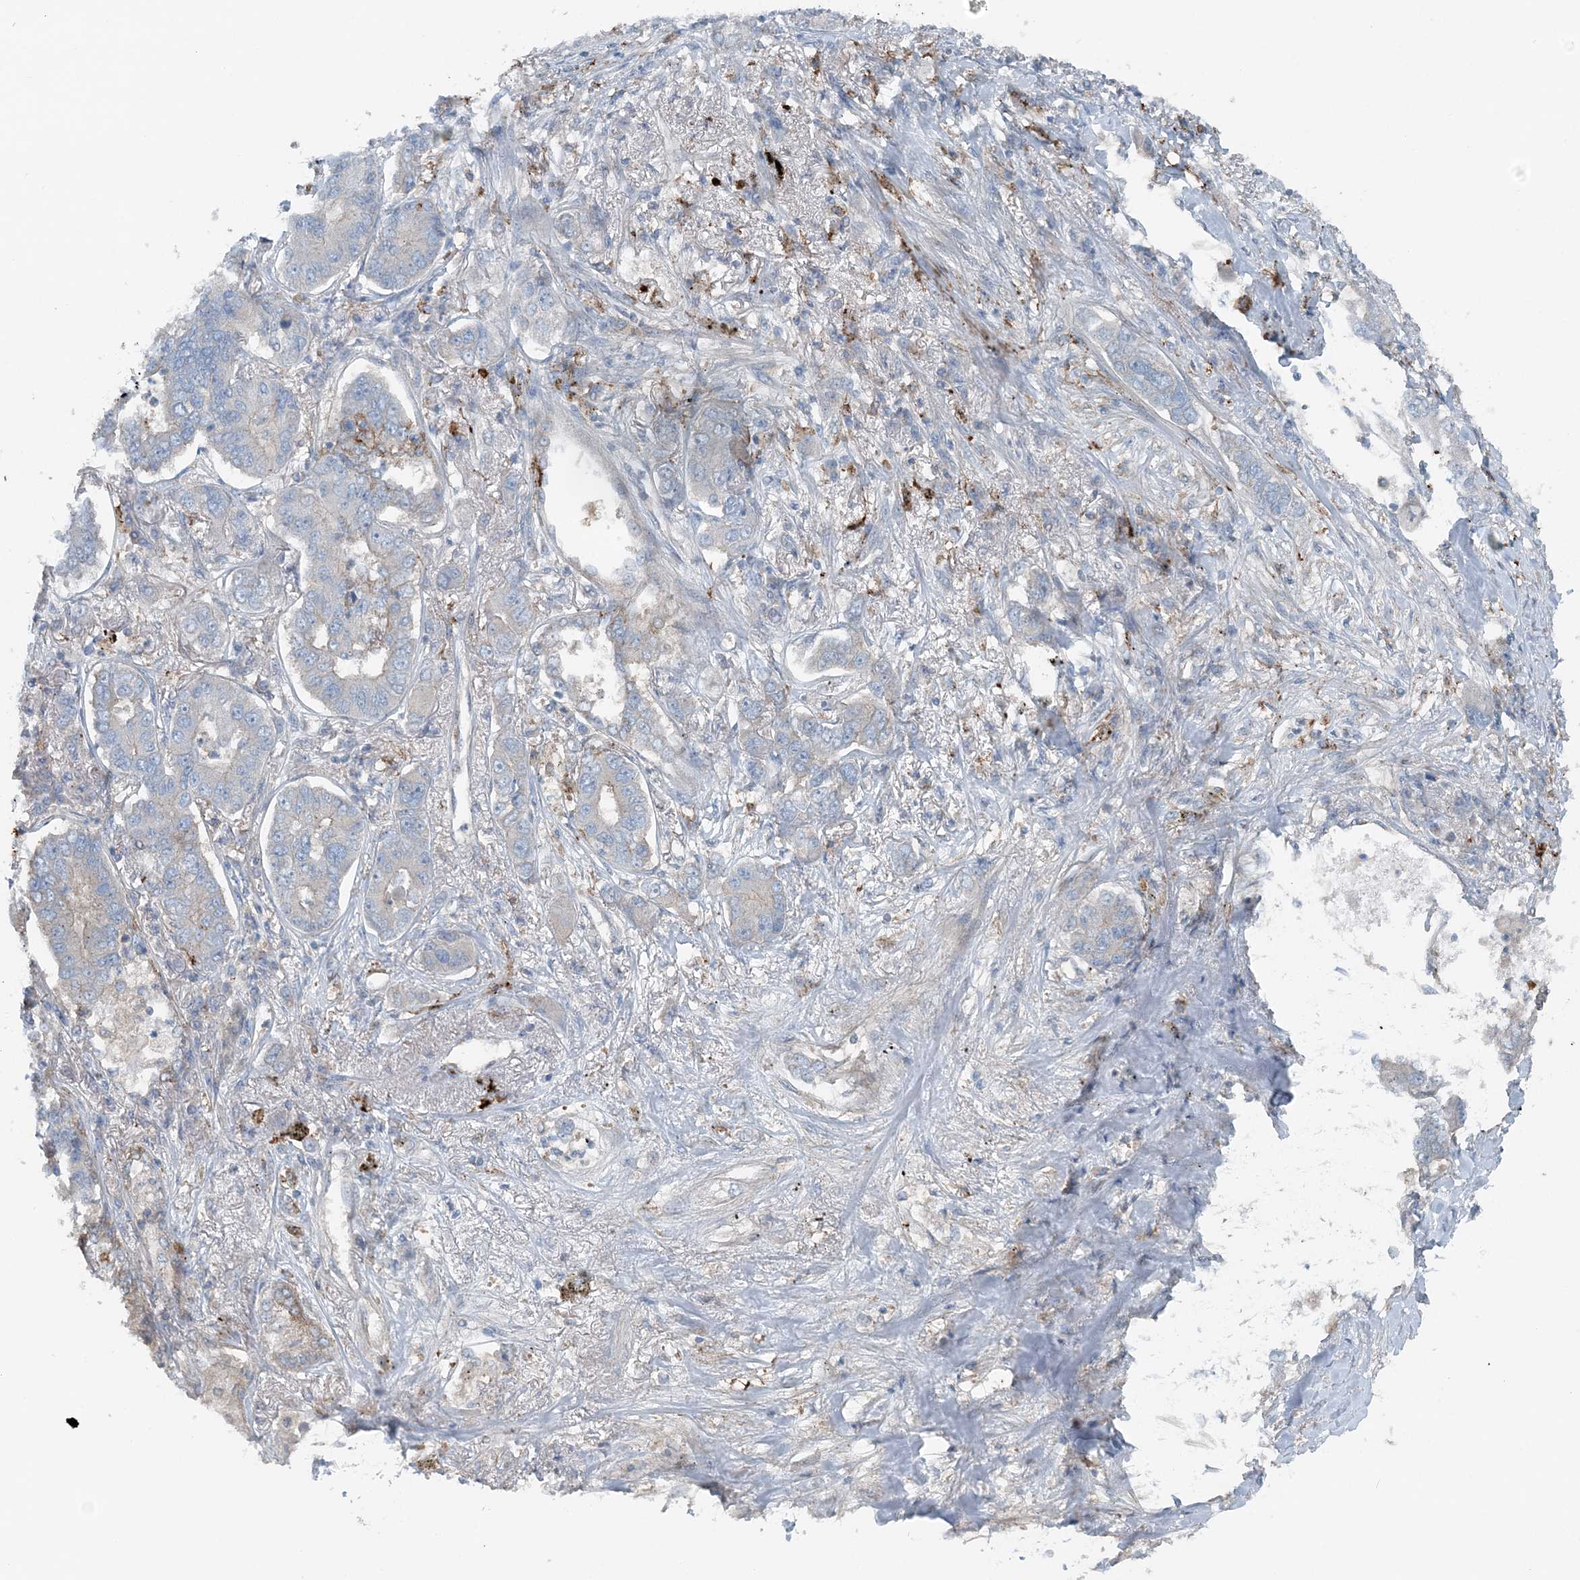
{"staining": {"intensity": "negative", "quantity": "none", "location": "none"}, "tissue": "lung cancer", "cell_type": "Tumor cells", "image_type": "cancer", "snomed": [{"axis": "morphology", "description": "Adenocarcinoma, NOS"}, {"axis": "topography", "description": "Lung"}], "caption": "Immunohistochemical staining of lung cancer exhibits no significant expression in tumor cells.", "gene": "KY", "patient": {"sex": "male", "age": 49}}